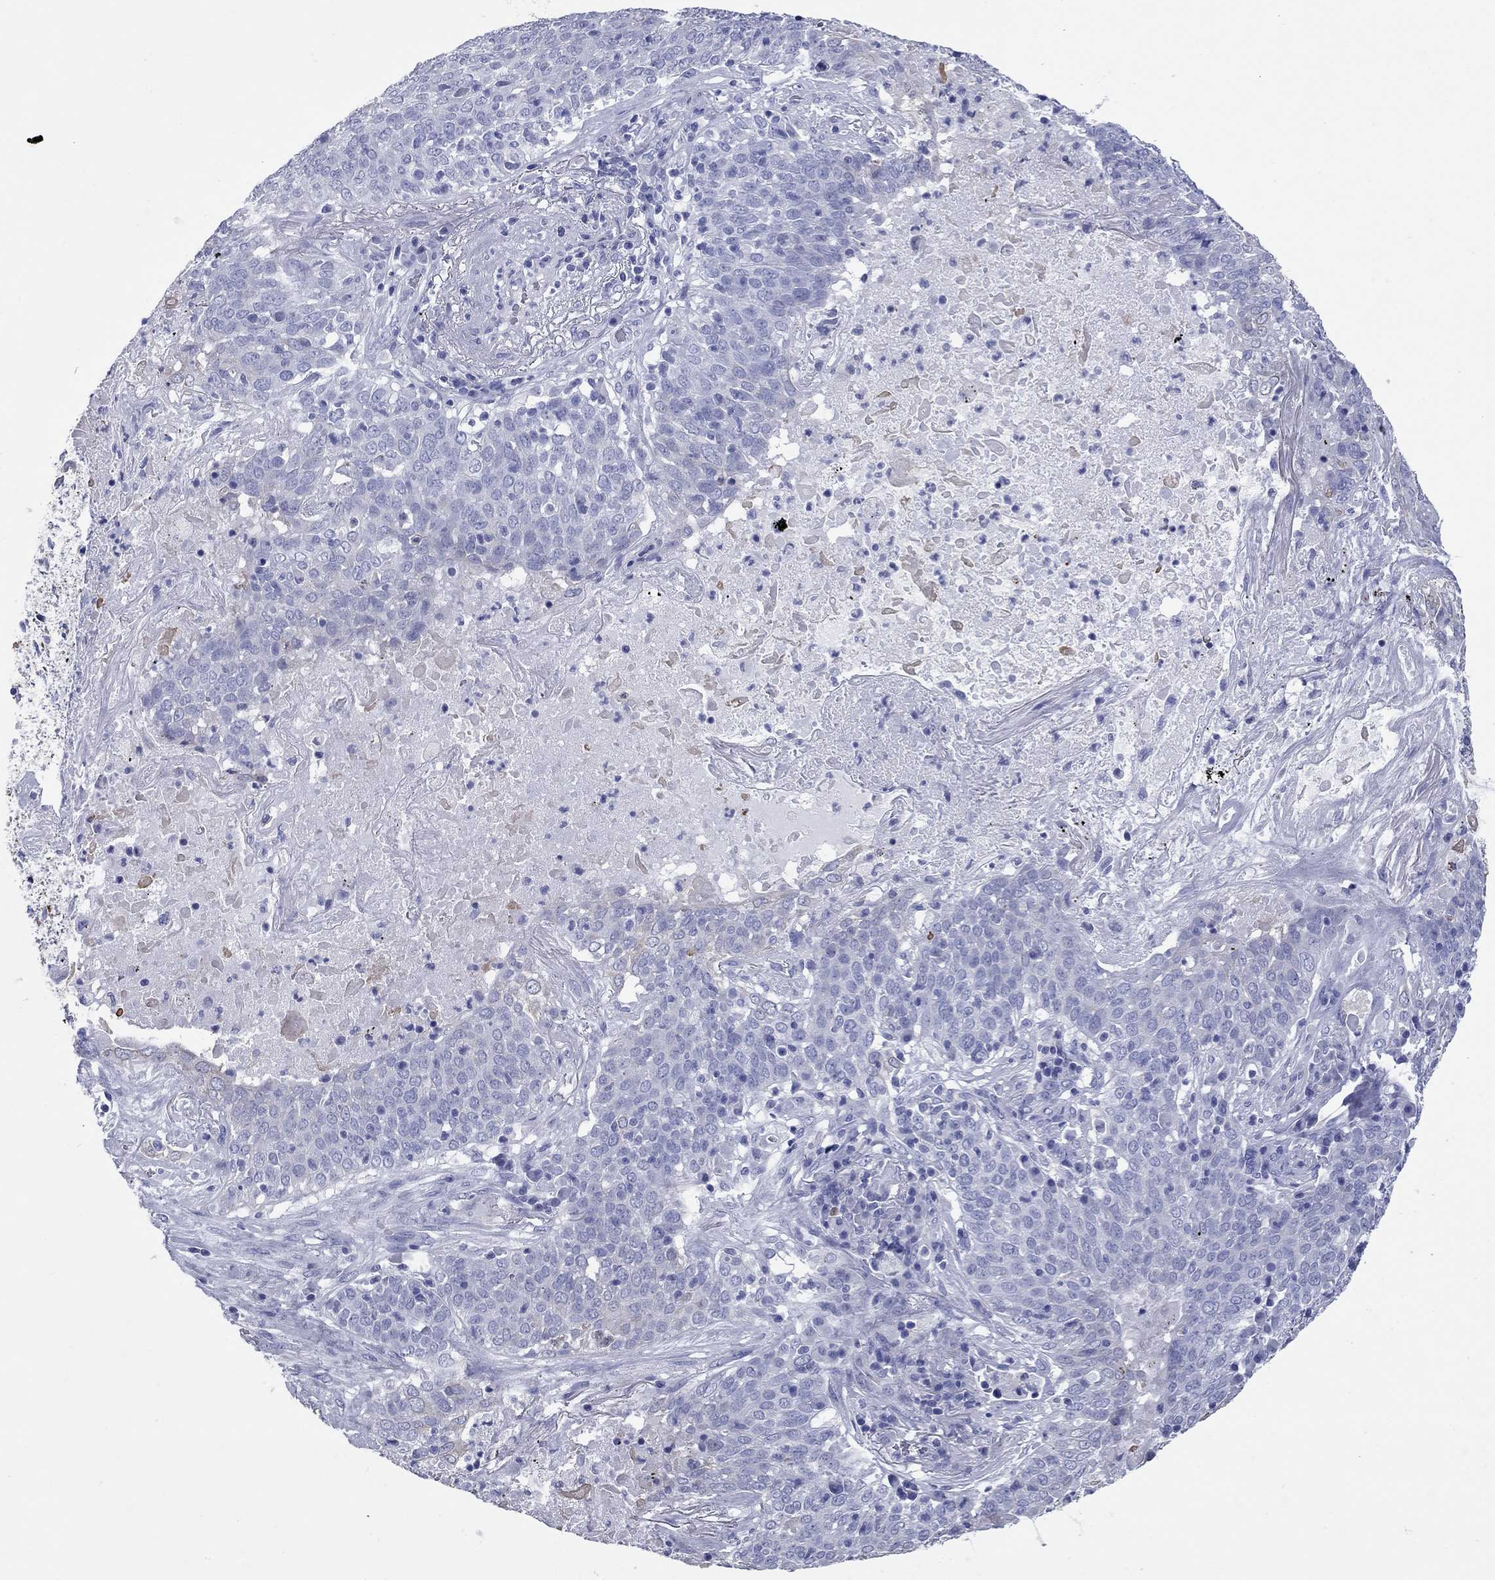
{"staining": {"intensity": "negative", "quantity": "none", "location": "none"}, "tissue": "lung cancer", "cell_type": "Tumor cells", "image_type": "cancer", "snomed": [{"axis": "morphology", "description": "Squamous cell carcinoma, NOS"}, {"axis": "topography", "description": "Lung"}], "caption": "There is no significant expression in tumor cells of lung cancer.", "gene": "CCNA1", "patient": {"sex": "male", "age": 82}}